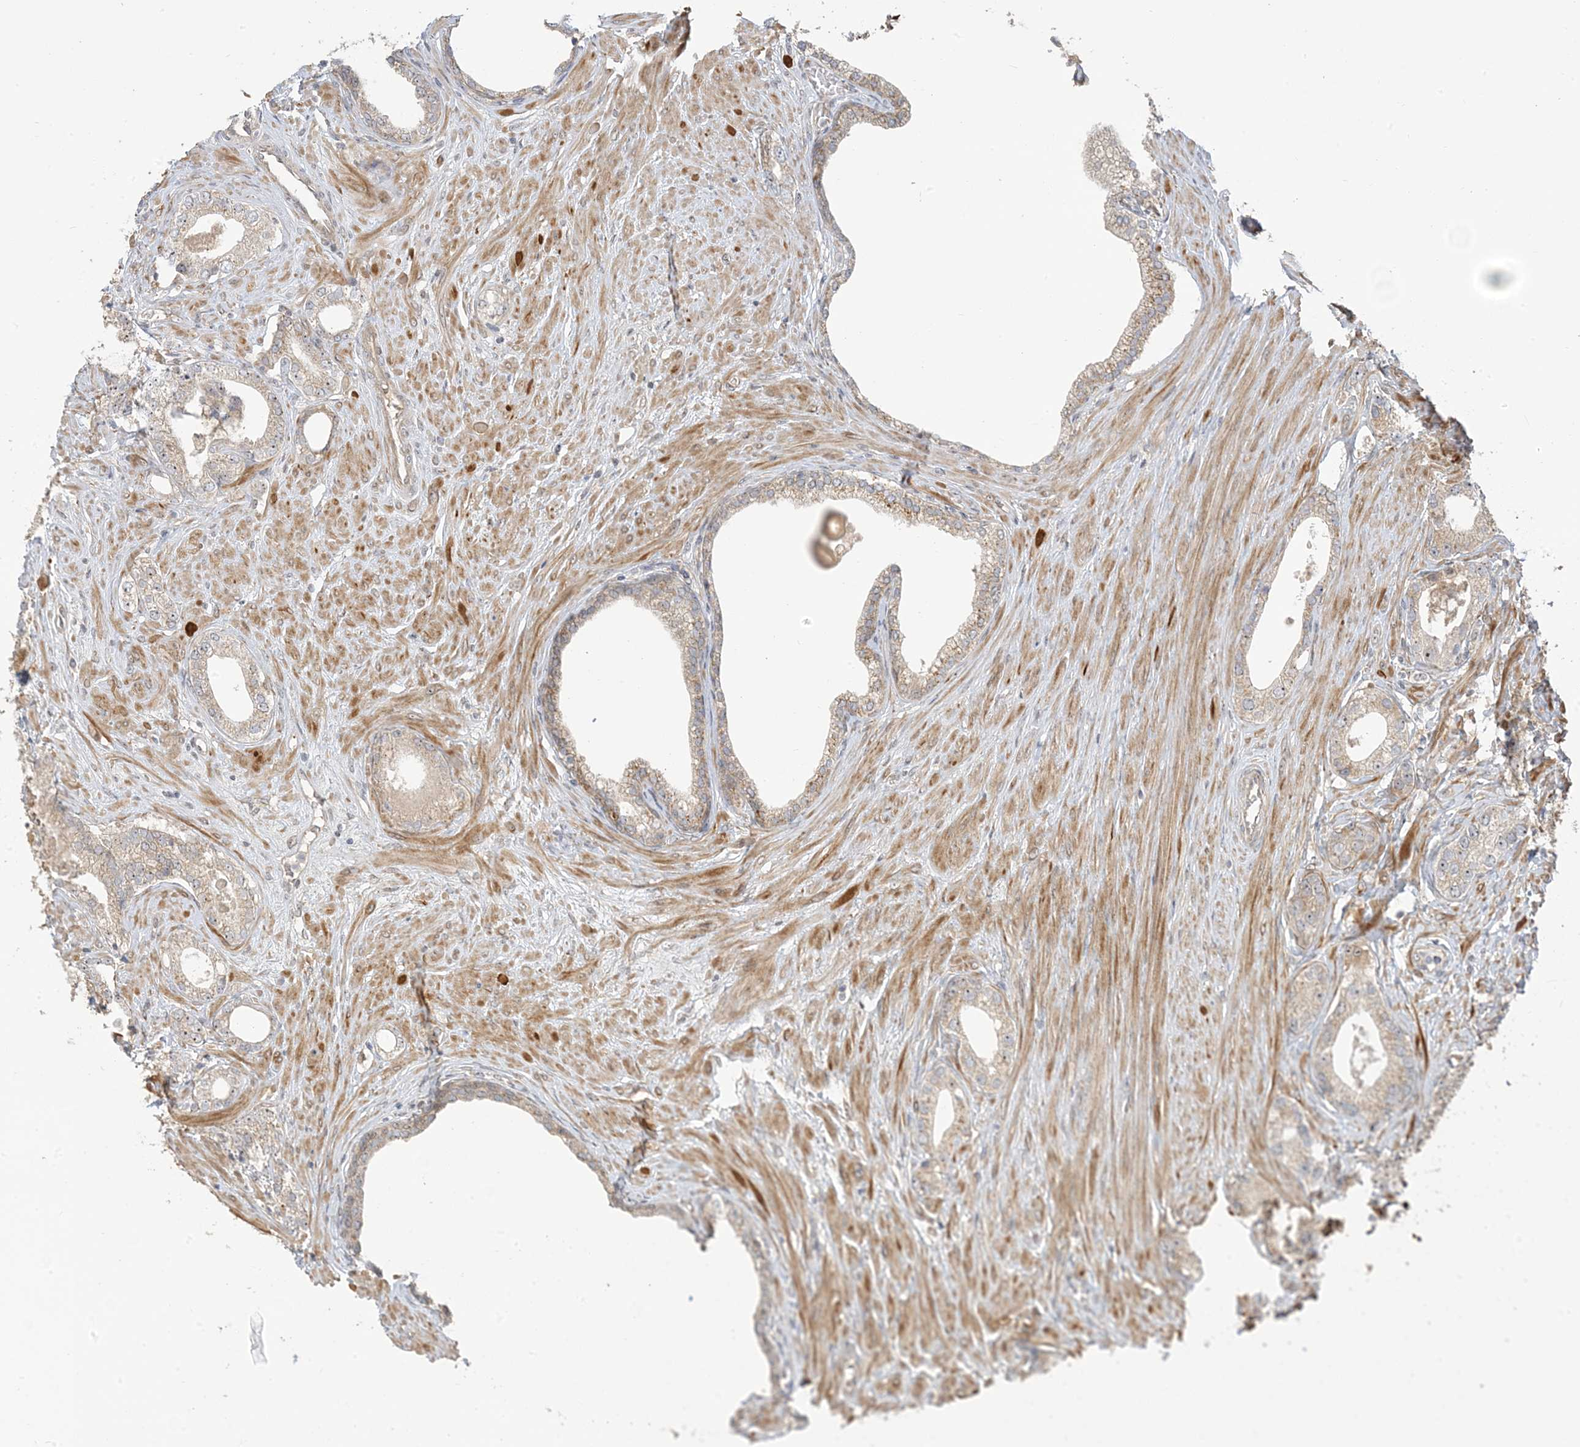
{"staining": {"intensity": "weak", "quantity": "<25%", "location": "cytoplasmic/membranous"}, "tissue": "prostate cancer", "cell_type": "Tumor cells", "image_type": "cancer", "snomed": [{"axis": "morphology", "description": "Adenocarcinoma, High grade"}, {"axis": "topography", "description": "Prostate"}], "caption": "Immunohistochemistry (IHC) of human high-grade adenocarcinoma (prostate) displays no positivity in tumor cells. (DAB (3,3'-diaminobenzidine) immunohistochemistry (IHC) visualized using brightfield microscopy, high magnification).", "gene": "ECM2", "patient": {"sex": "male", "age": 63}}